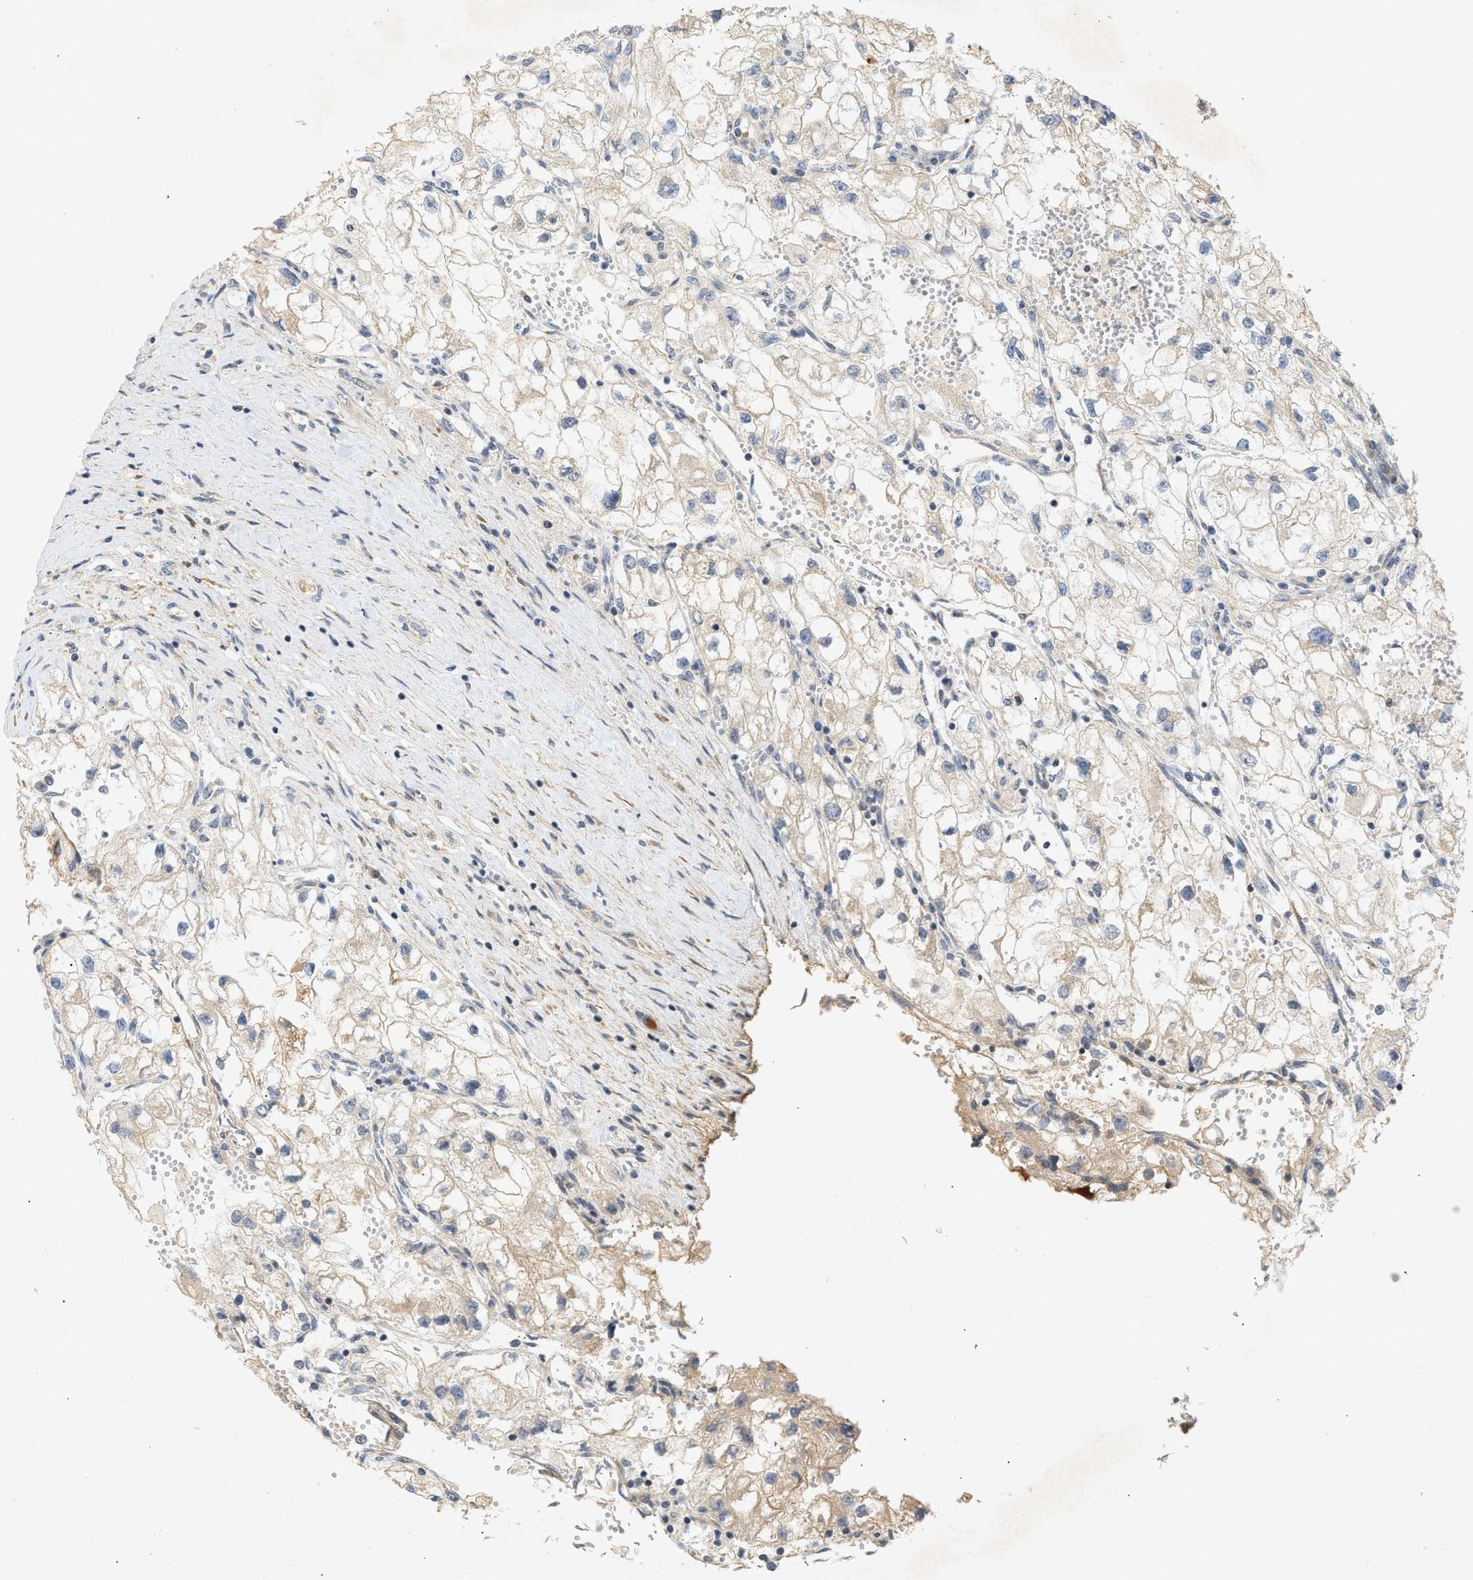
{"staining": {"intensity": "weak", "quantity": ">75%", "location": "cytoplasmic/membranous"}, "tissue": "renal cancer", "cell_type": "Tumor cells", "image_type": "cancer", "snomed": [{"axis": "morphology", "description": "Adenocarcinoma, NOS"}, {"axis": "topography", "description": "Kidney"}], "caption": "Protein expression analysis of human renal cancer reveals weak cytoplasmic/membranous expression in approximately >75% of tumor cells.", "gene": "F8", "patient": {"sex": "female", "age": 70}}